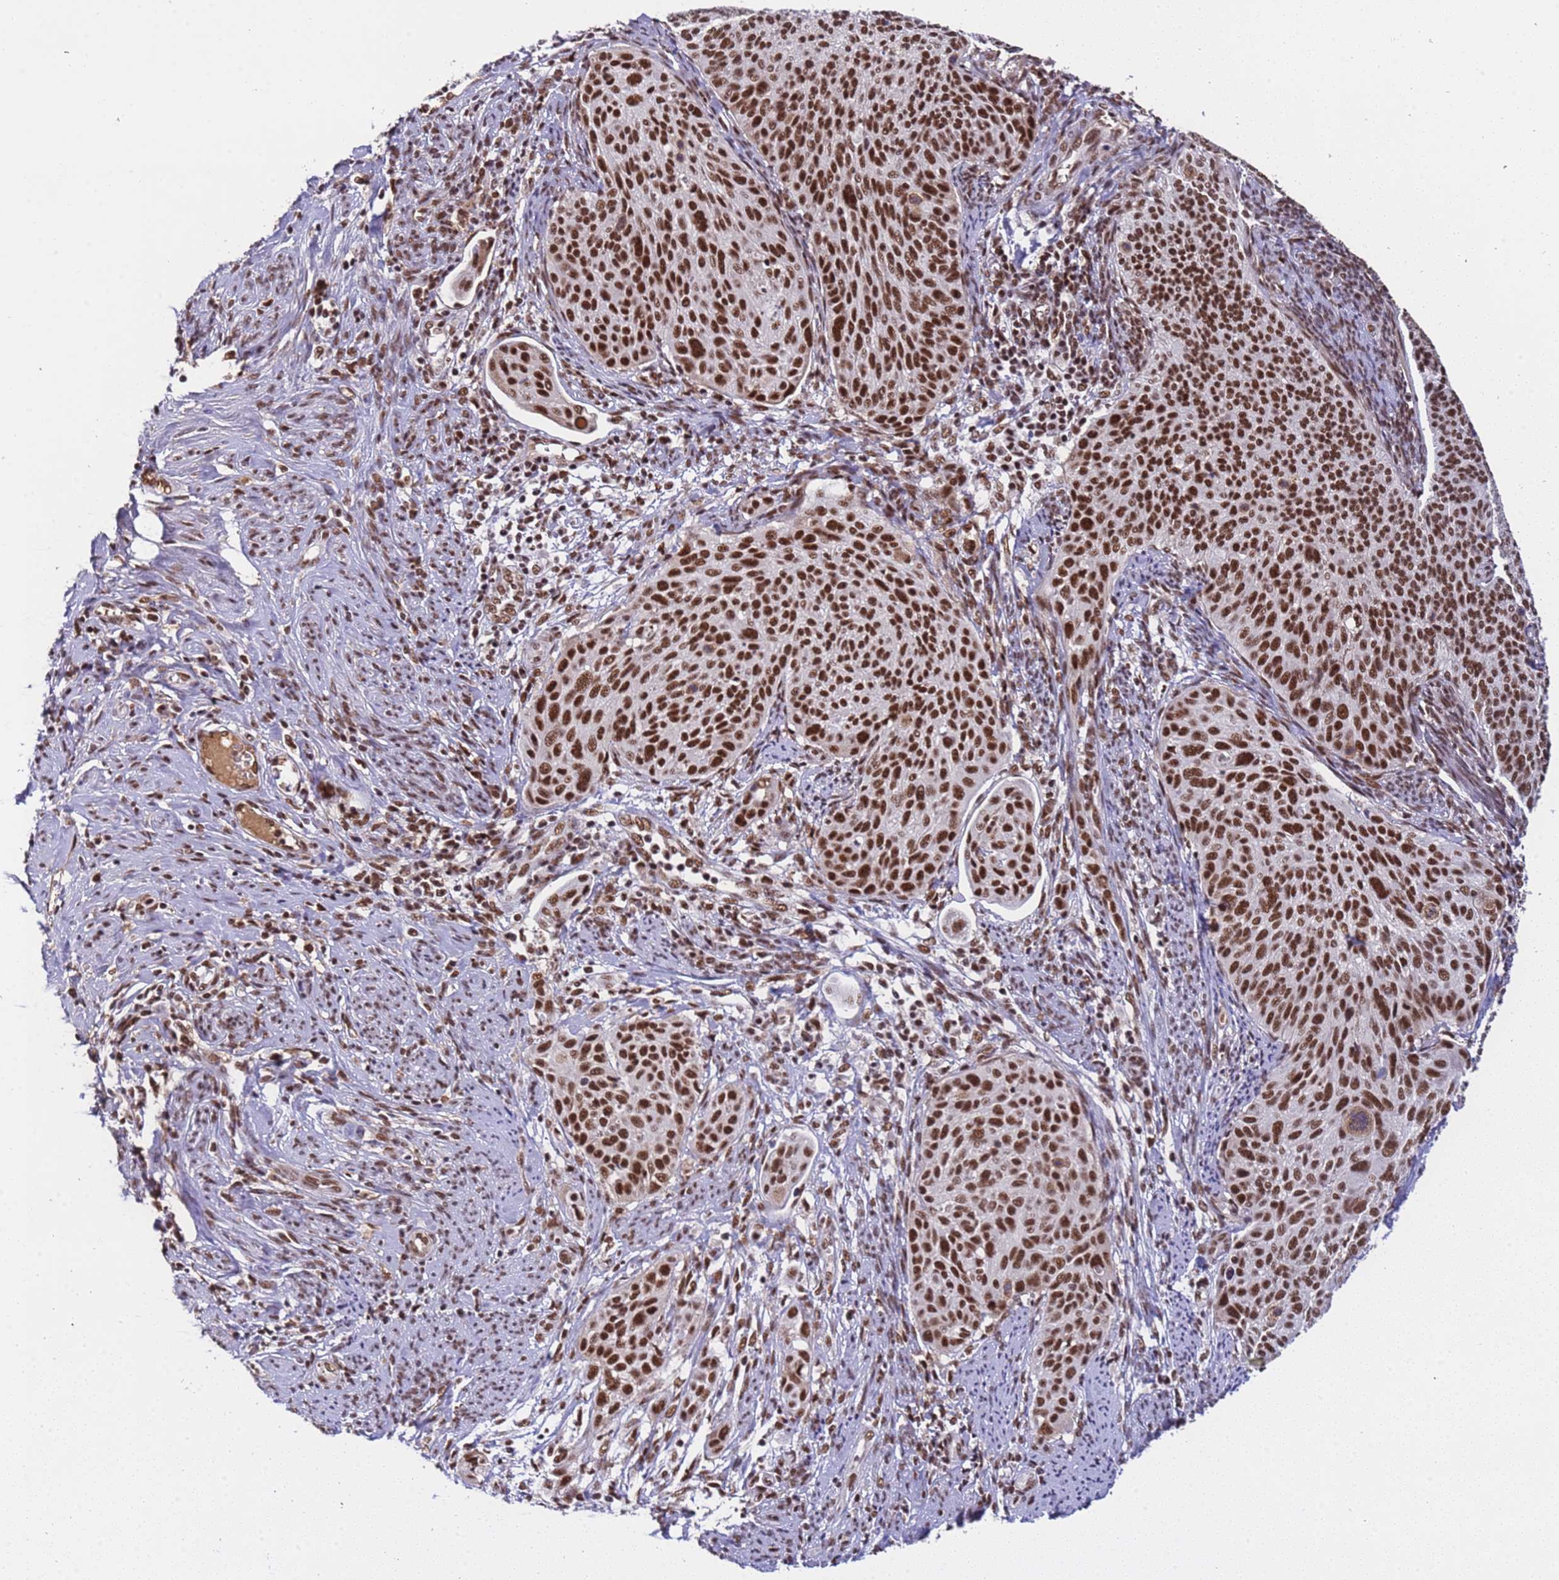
{"staining": {"intensity": "strong", "quantity": ">75%", "location": "nuclear"}, "tissue": "cervical cancer", "cell_type": "Tumor cells", "image_type": "cancer", "snomed": [{"axis": "morphology", "description": "Squamous cell carcinoma, NOS"}, {"axis": "topography", "description": "Cervix"}], "caption": "Immunohistochemical staining of human cervical squamous cell carcinoma displays high levels of strong nuclear staining in about >75% of tumor cells.", "gene": "SRRT", "patient": {"sex": "female", "age": 70}}